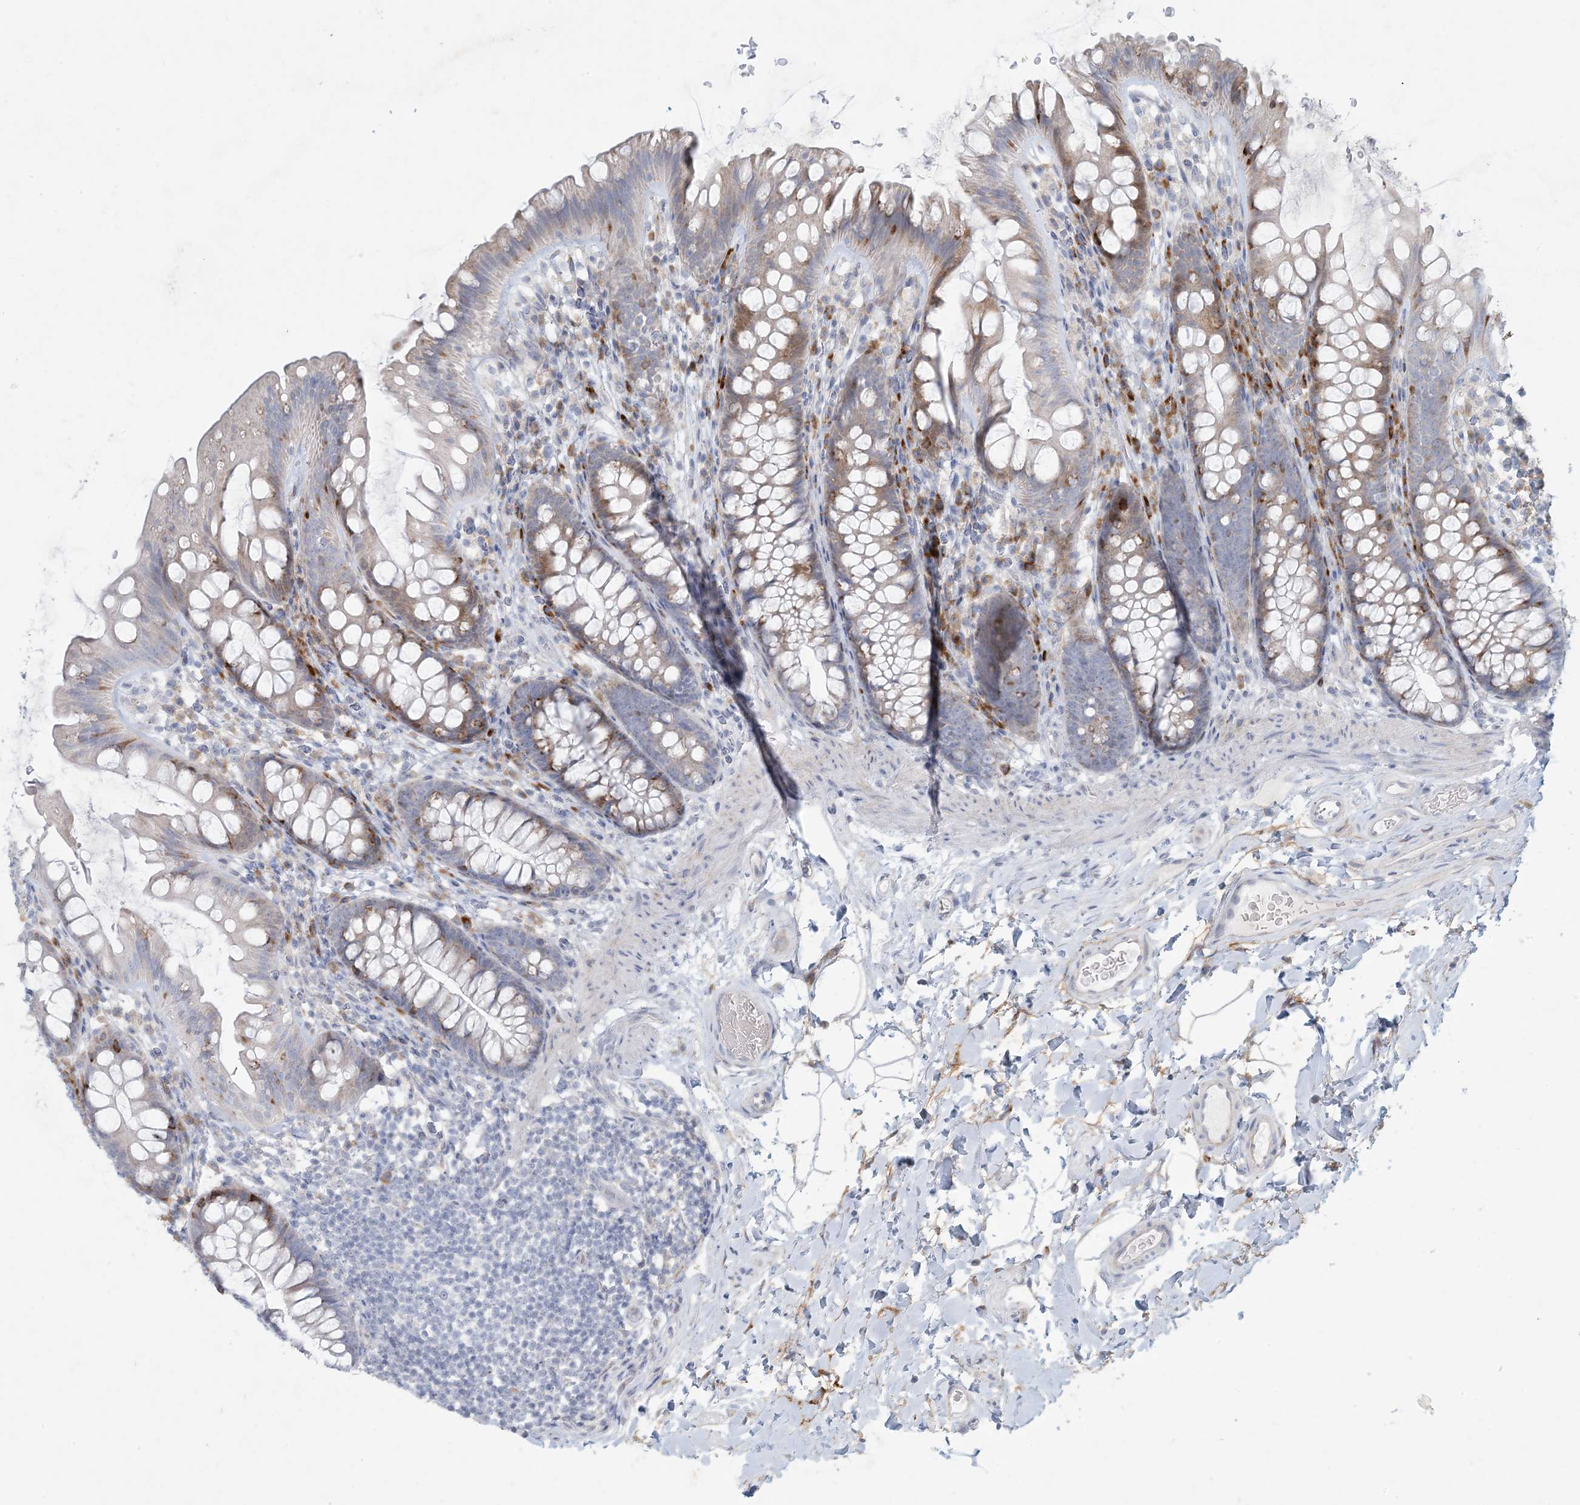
{"staining": {"intensity": "negative", "quantity": "none", "location": "none"}, "tissue": "colon", "cell_type": "Endothelial cells", "image_type": "normal", "snomed": [{"axis": "morphology", "description": "Normal tissue, NOS"}, {"axis": "topography", "description": "Colon"}], "caption": "Human colon stained for a protein using IHC shows no staining in endothelial cells.", "gene": "ZNF385D", "patient": {"sex": "female", "age": 62}}